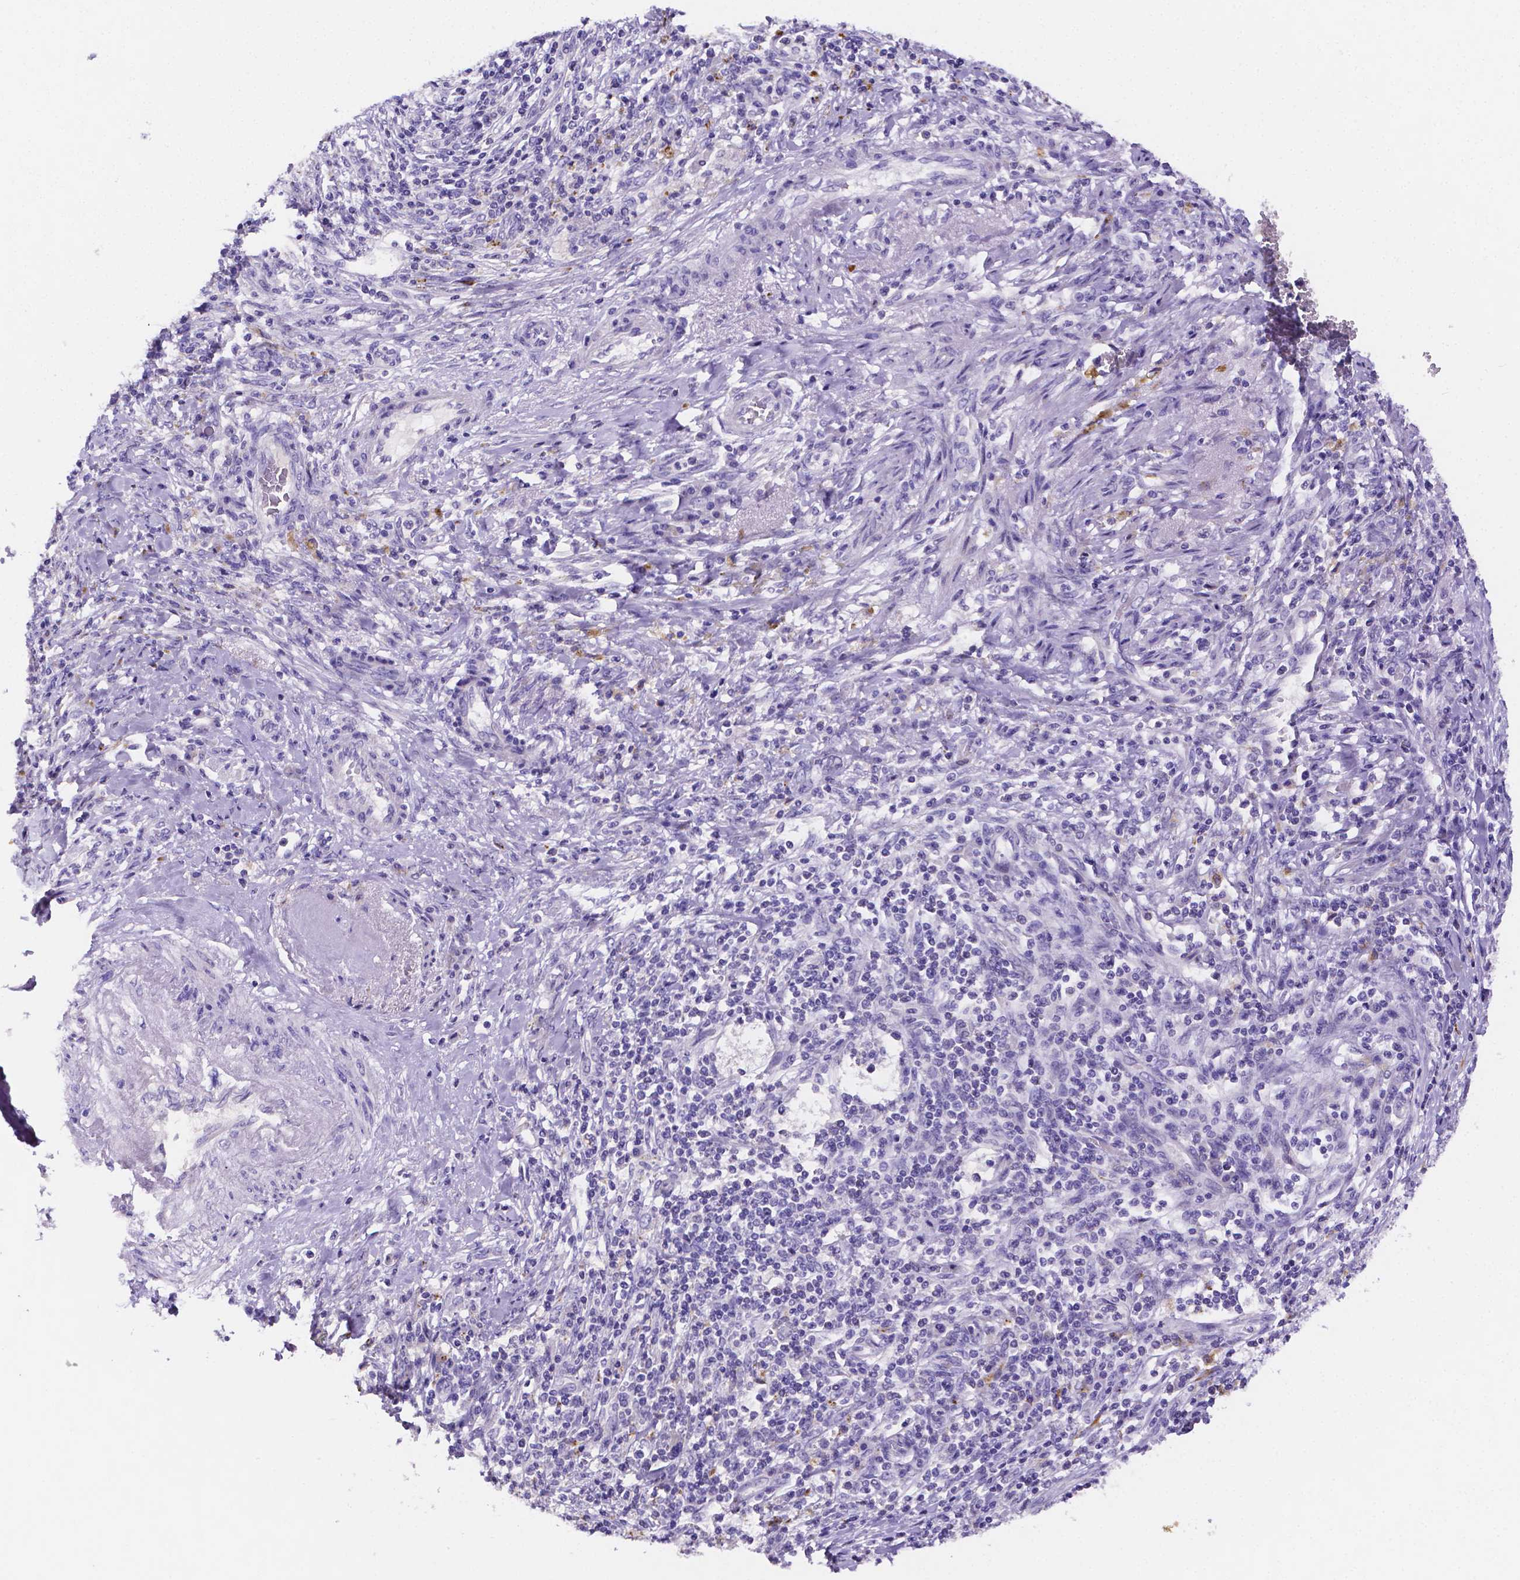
{"staining": {"intensity": "negative", "quantity": "none", "location": "none"}, "tissue": "breast cancer", "cell_type": "Tumor cells", "image_type": "cancer", "snomed": [{"axis": "morphology", "description": "Lobular carcinoma"}, {"axis": "topography", "description": "Breast"}], "caption": "Tumor cells are negative for protein expression in human breast cancer (lobular carcinoma). The staining is performed using DAB brown chromogen with nuclei counter-stained in using hematoxylin.", "gene": "NRGN", "patient": {"sex": "female", "age": 66}}